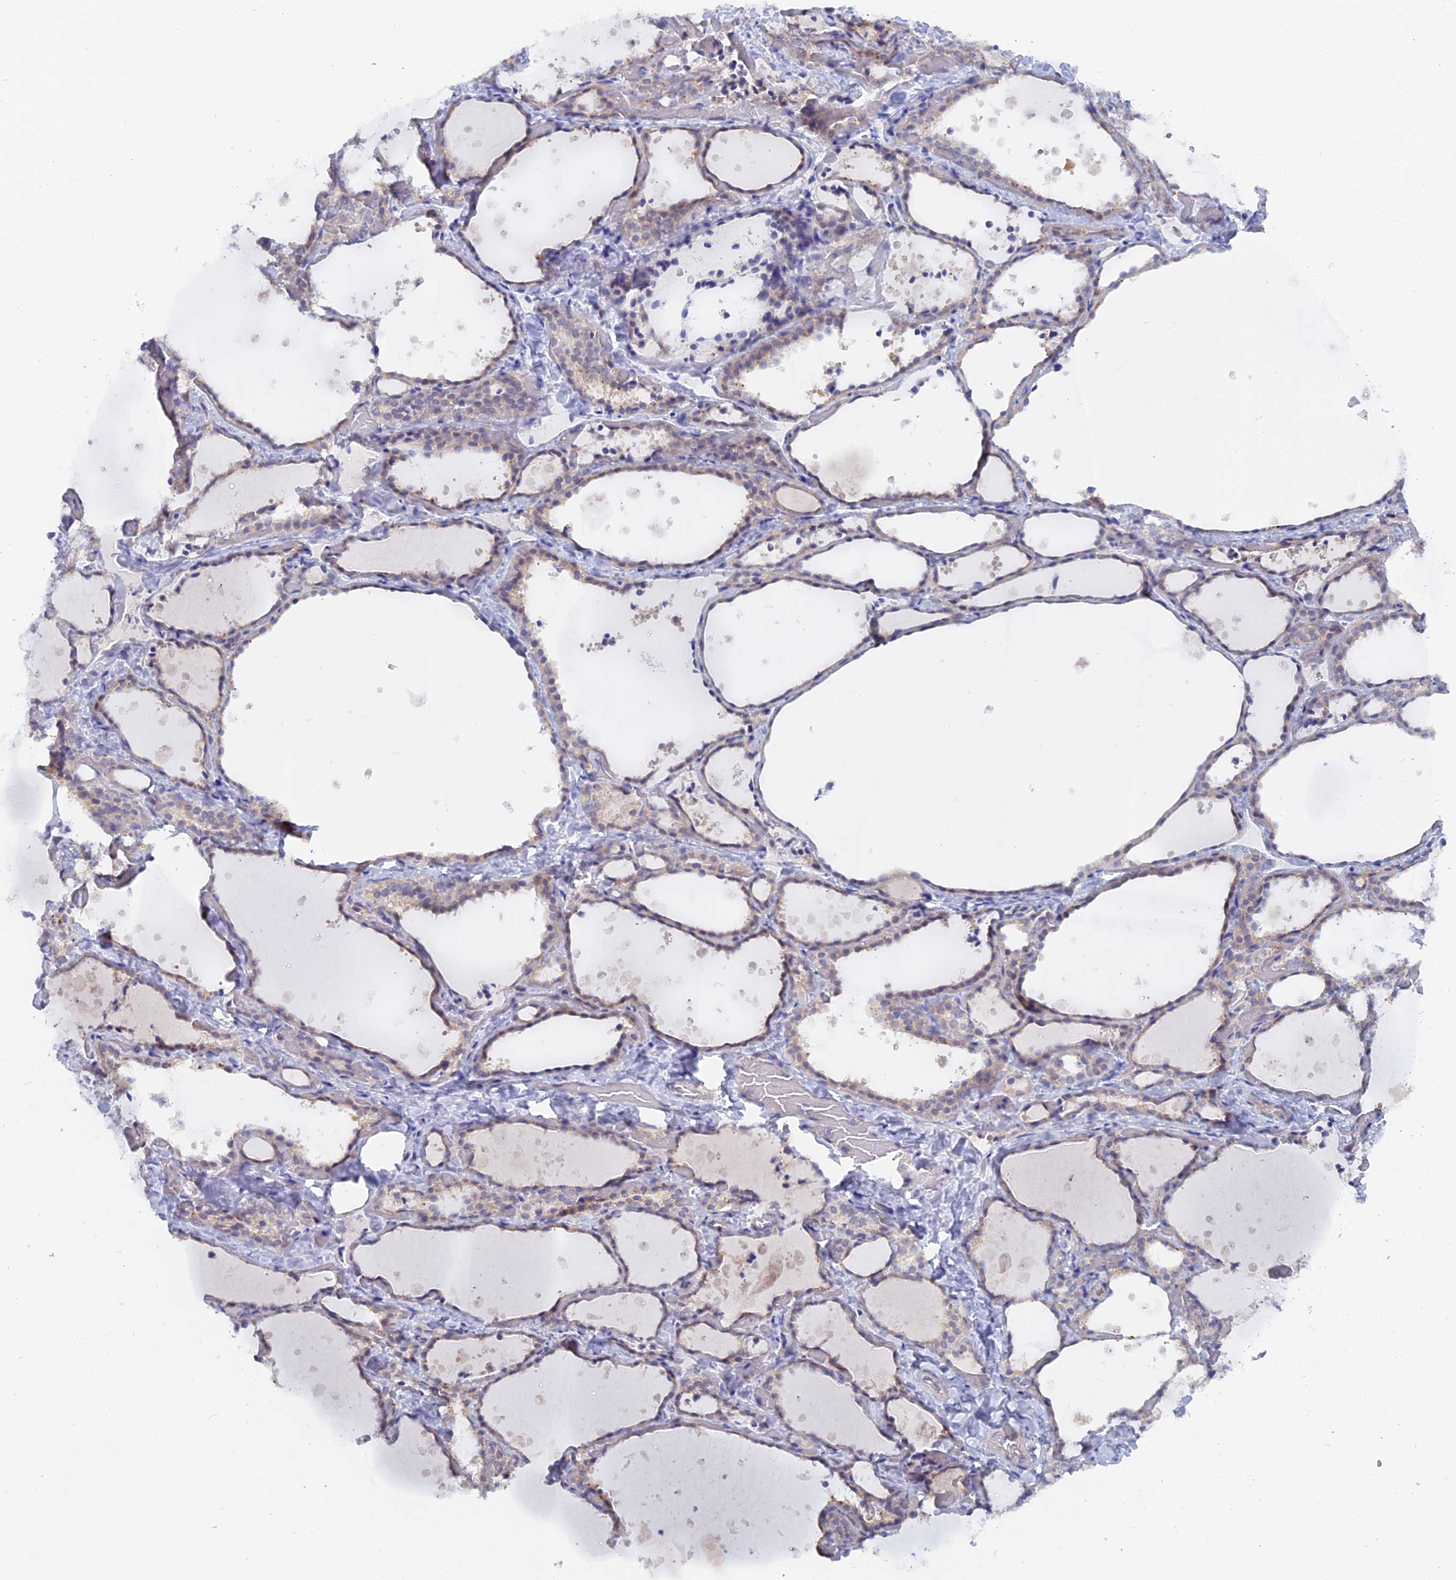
{"staining": {"intensity": "weak", "quantity": "<25%", "location": "cytoplasmic/membranous"}, "tissue": "thyroid gland", "cell_type": "Glandular cells", "image_type": "normal", "snomed": [{"axis": "morphology", "description": "Normal tissue, NOS"}, {"axis": "topography", "description": "Thyroid gland"}], "caption": "A high-resolution photomicrograph shows IHC staining of unremarkable thyroid gland, which demonstrates no significant staining in glandular cells. The staining was performed using DAB (3,3'-diaminobenzidine) to visualize the protein expression in brown, while the nuclei were stained in blue with hematoxylin (Magnification: 20x).", "gene": "DACT3", "patient": {"sex": "female", "age": 44}}